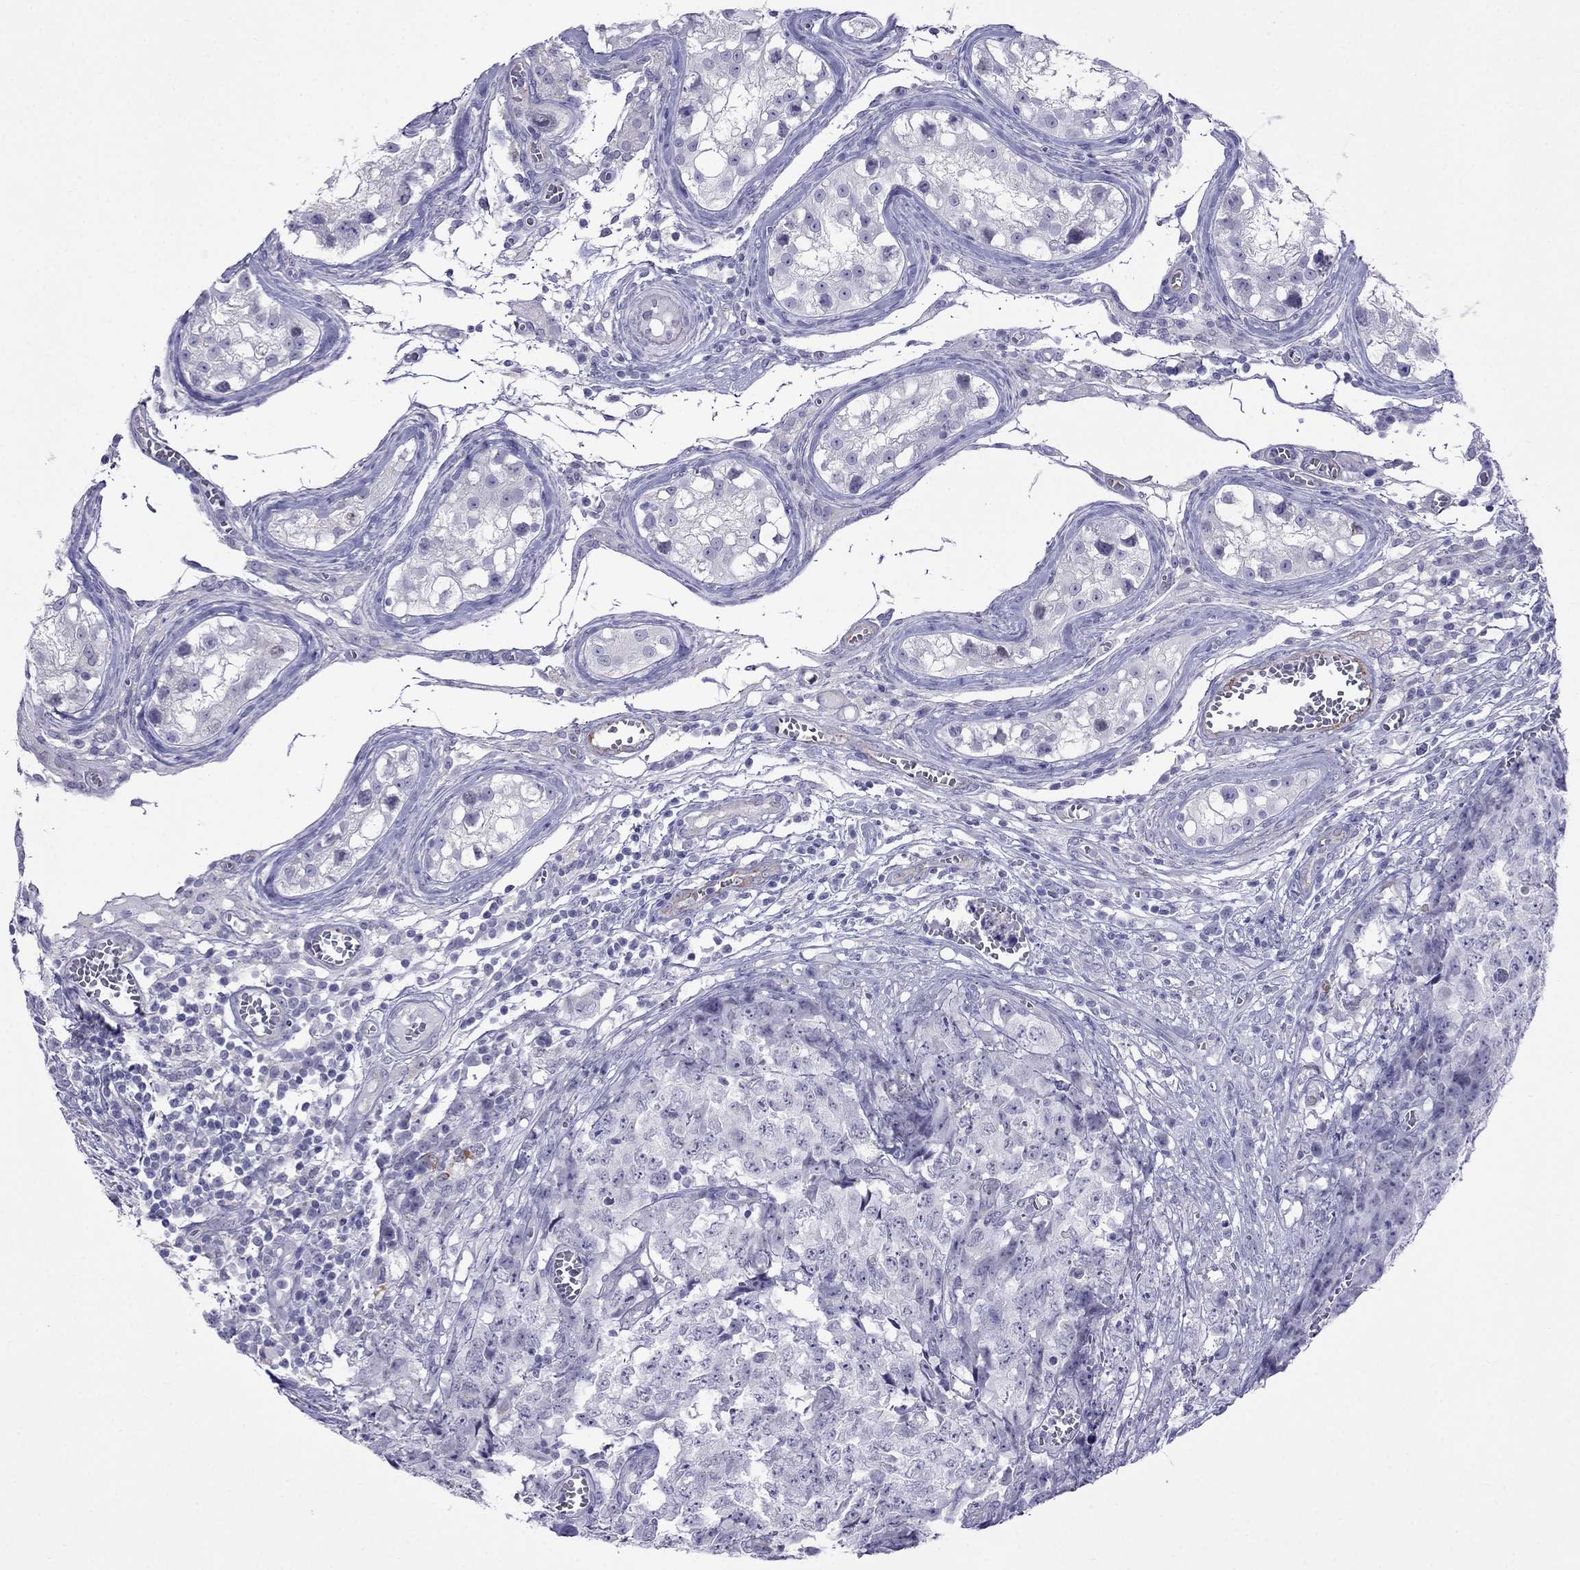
{"staining": {"intensity": "negative", "quantity": "none", "location": "none"}, "tissue": "testis cancer", "cell_type": "Tumor cells", "image_type": "cancer", "snomed": [{"axis": "morphology", "description": "Carcinoma, Embryonal, NOS"}, {"axis": "topography", "description": "Testis"}], "caption": "Tumor cells show no significant protein positivity in testis cancer (embryonal carcinoma).", "gene": "MGP", "patient": {"sex": "male", "age": 23}}